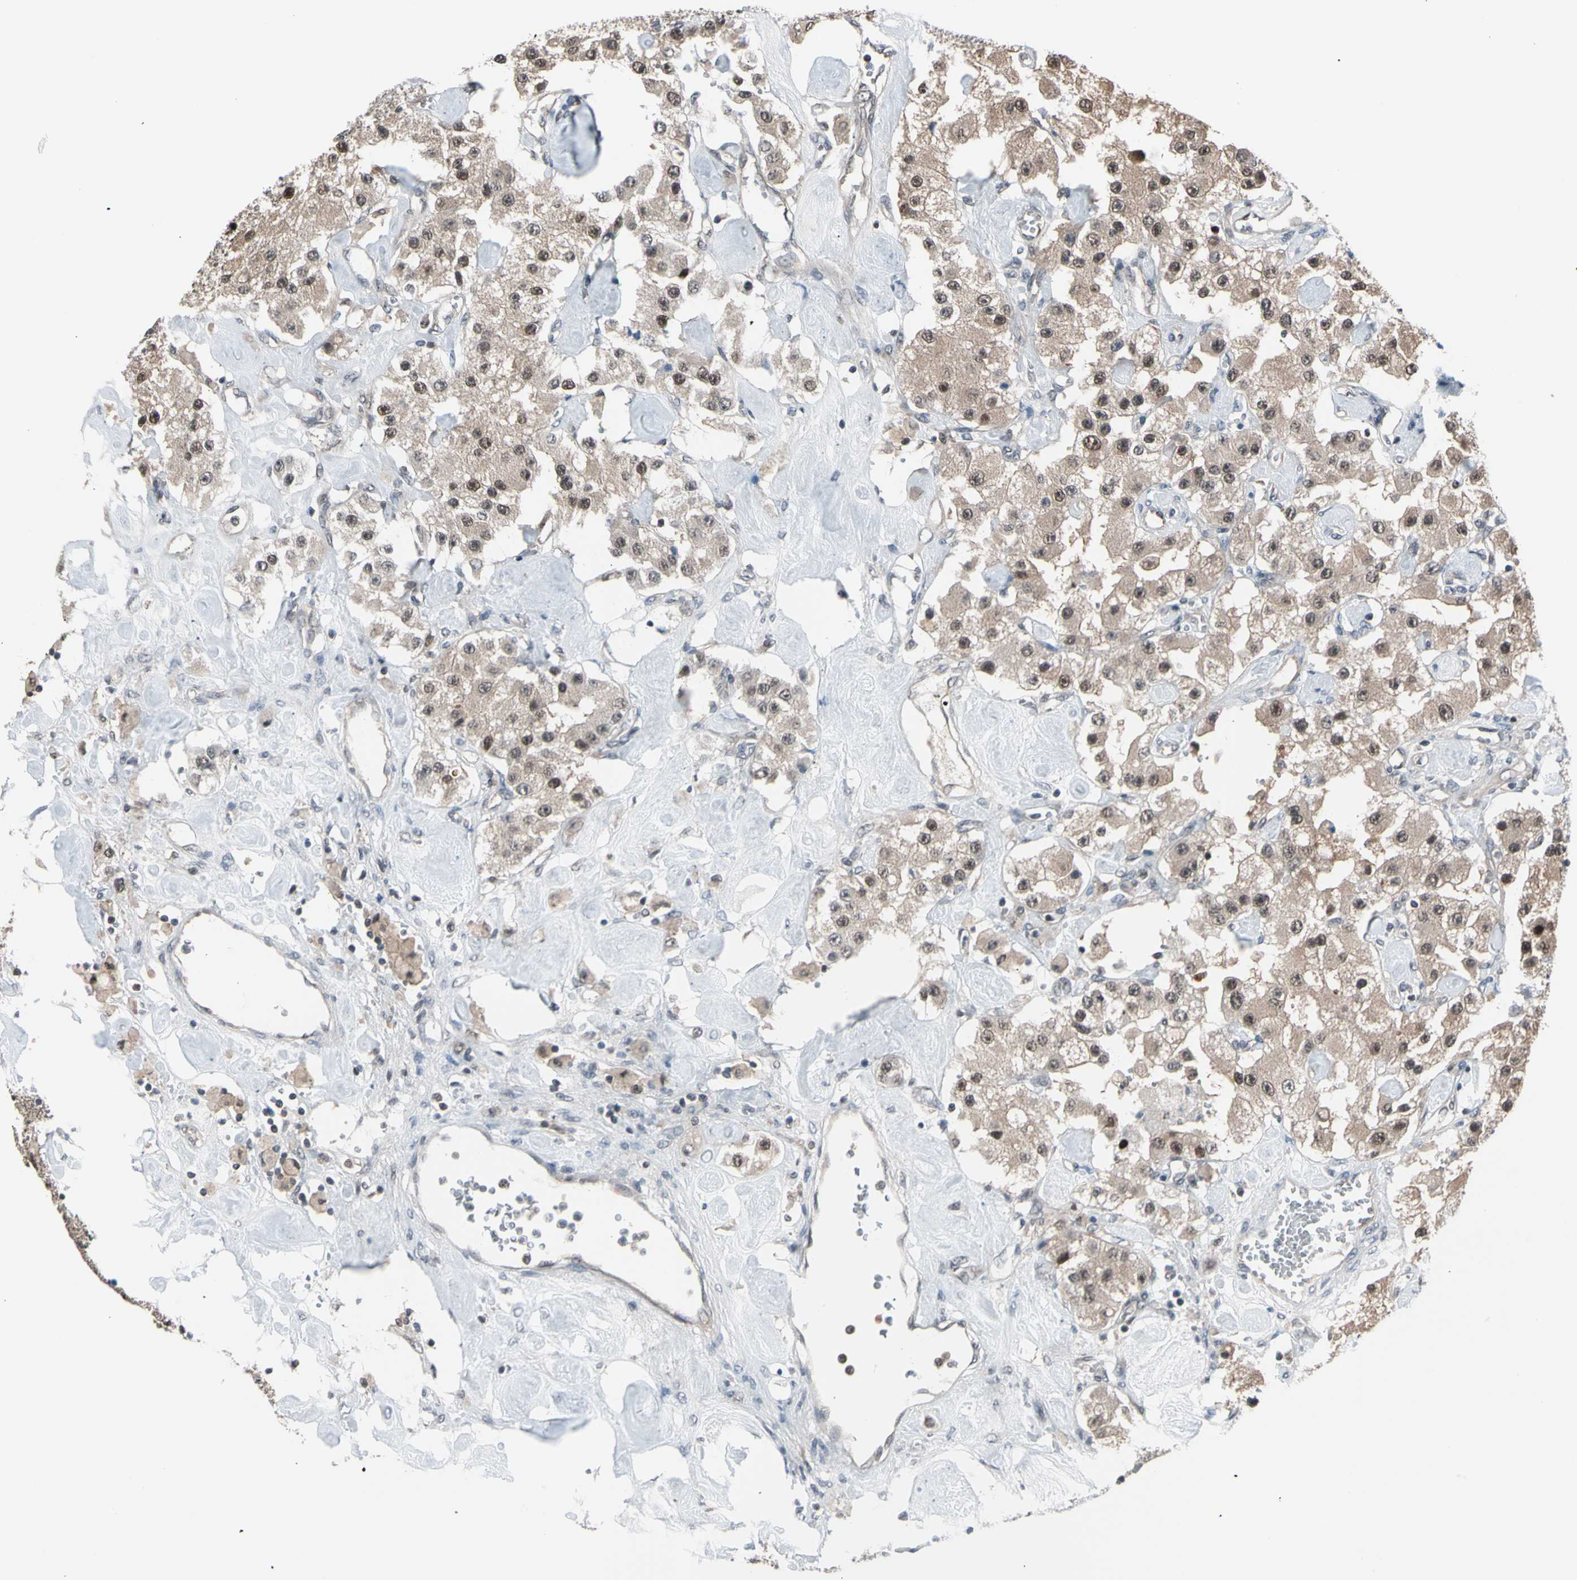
{"staining": {"intensity": "weak", "quantity": ">75%", "location": "cytoplasmic/membranous,nuclear"}, "tissue": "carcinoid", "cell_type": "Tumor cells", "image_type": "cancer", "snomed": [{"axis": "morphology", "description": "Carcinoid, malignant, NOS"}, {"axis": "topography", "description": "Pancreas"}], "caption": "Protein staining of carcinoid tissue reveals weak cytoplasmic/membranous and nuclear staining in approximately >75% of tumor cells. The staining was performed using DAB, with brown indicating positive protein expression. Nuclei are stained blue with hematoxylin.", "gene": "PSMA2", "patient": {"sex": "male", "age": 41}}